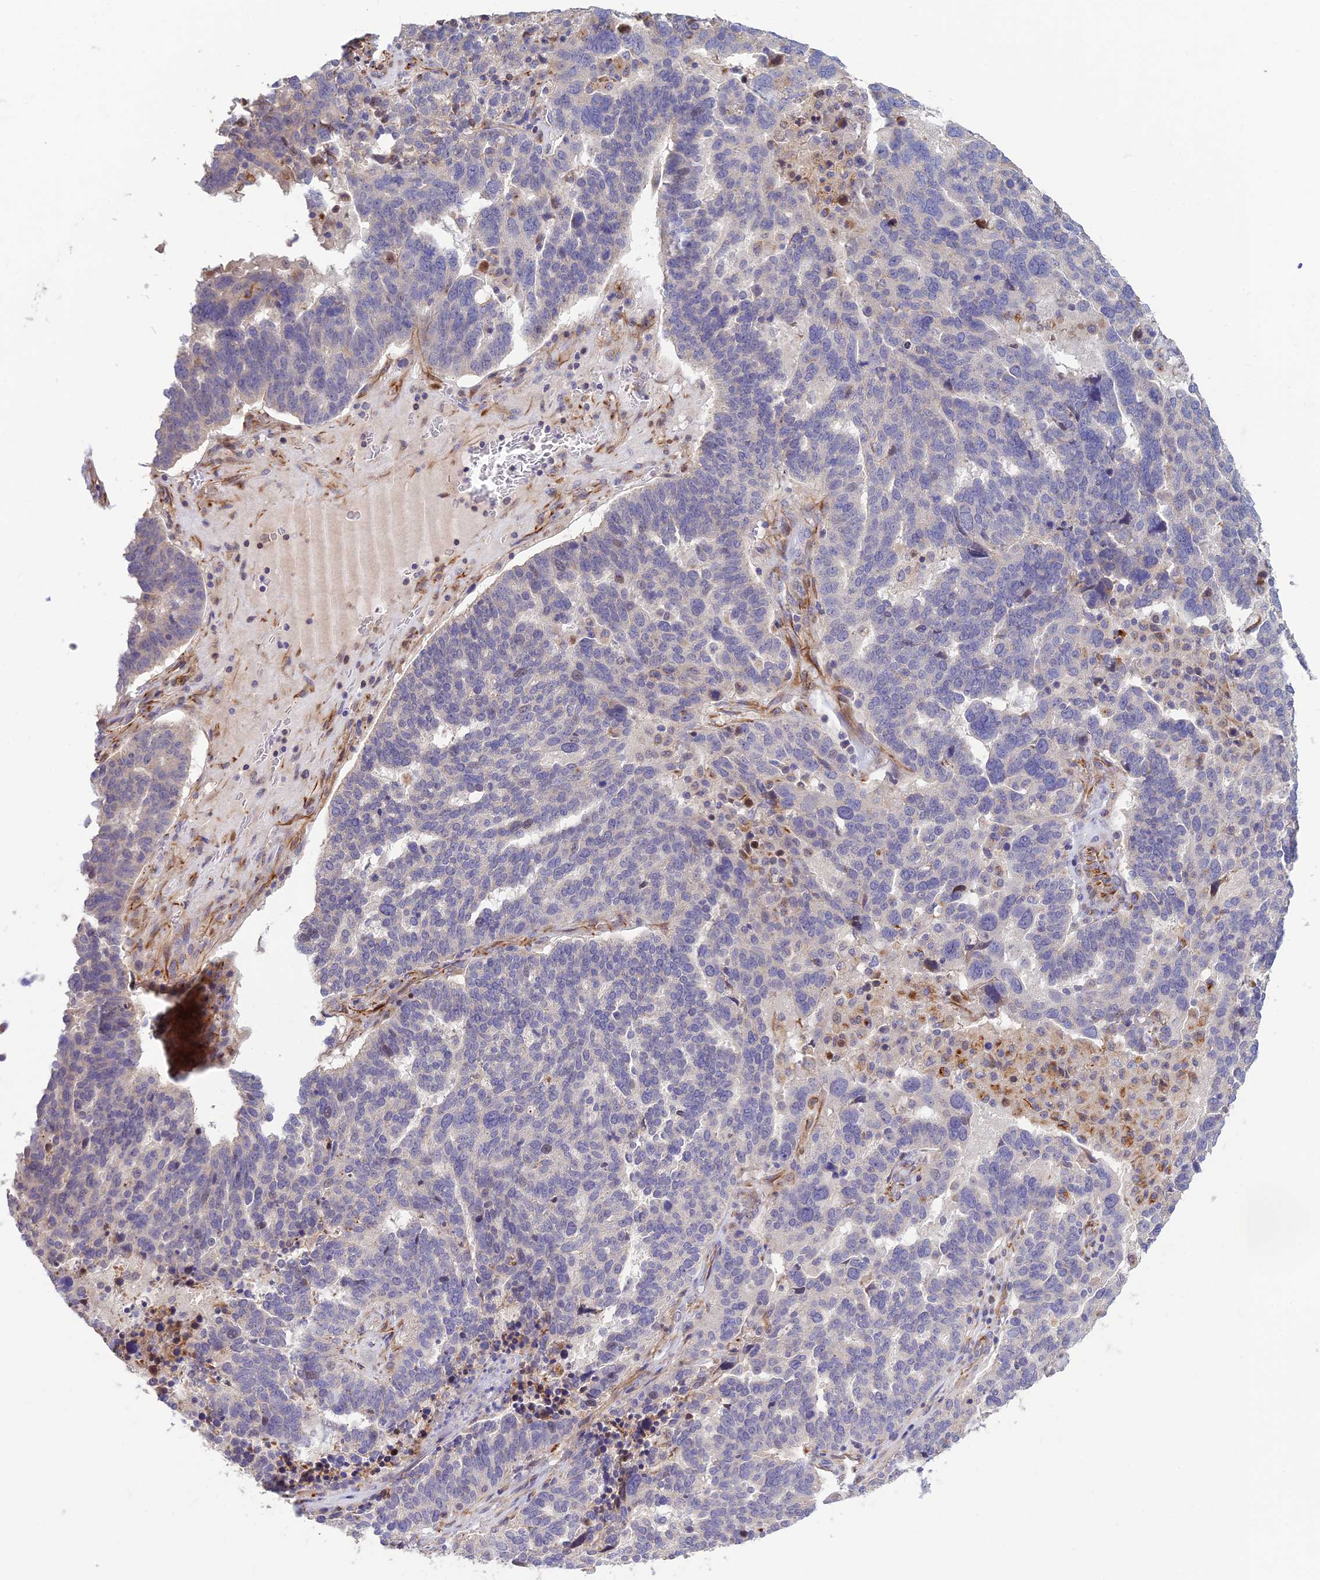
{"staining": {"intensity": "negative", "quantity": "none", "location": "none"}, "tissue": "ovarian cancer", "cell_type": "Tumor cells", "image_type": "cancer", "snomed": [{"axis": "morphology", "description": "Cystadenocarcinoma, serous, NOS"}, {"axis": "topography", "description": "Ovary"}], "caption": "DAB (3,3'-diaminobenzidine) immunohistochemical staining of serous cystadenocarcinoma (ovarian) displays no significant positivity in tumor cells. (Immunohistochemistry, brightfield microscopy, high magnification).", "gene": "ST8SIA5", "patient": {"sex": "female", "age": 59}}